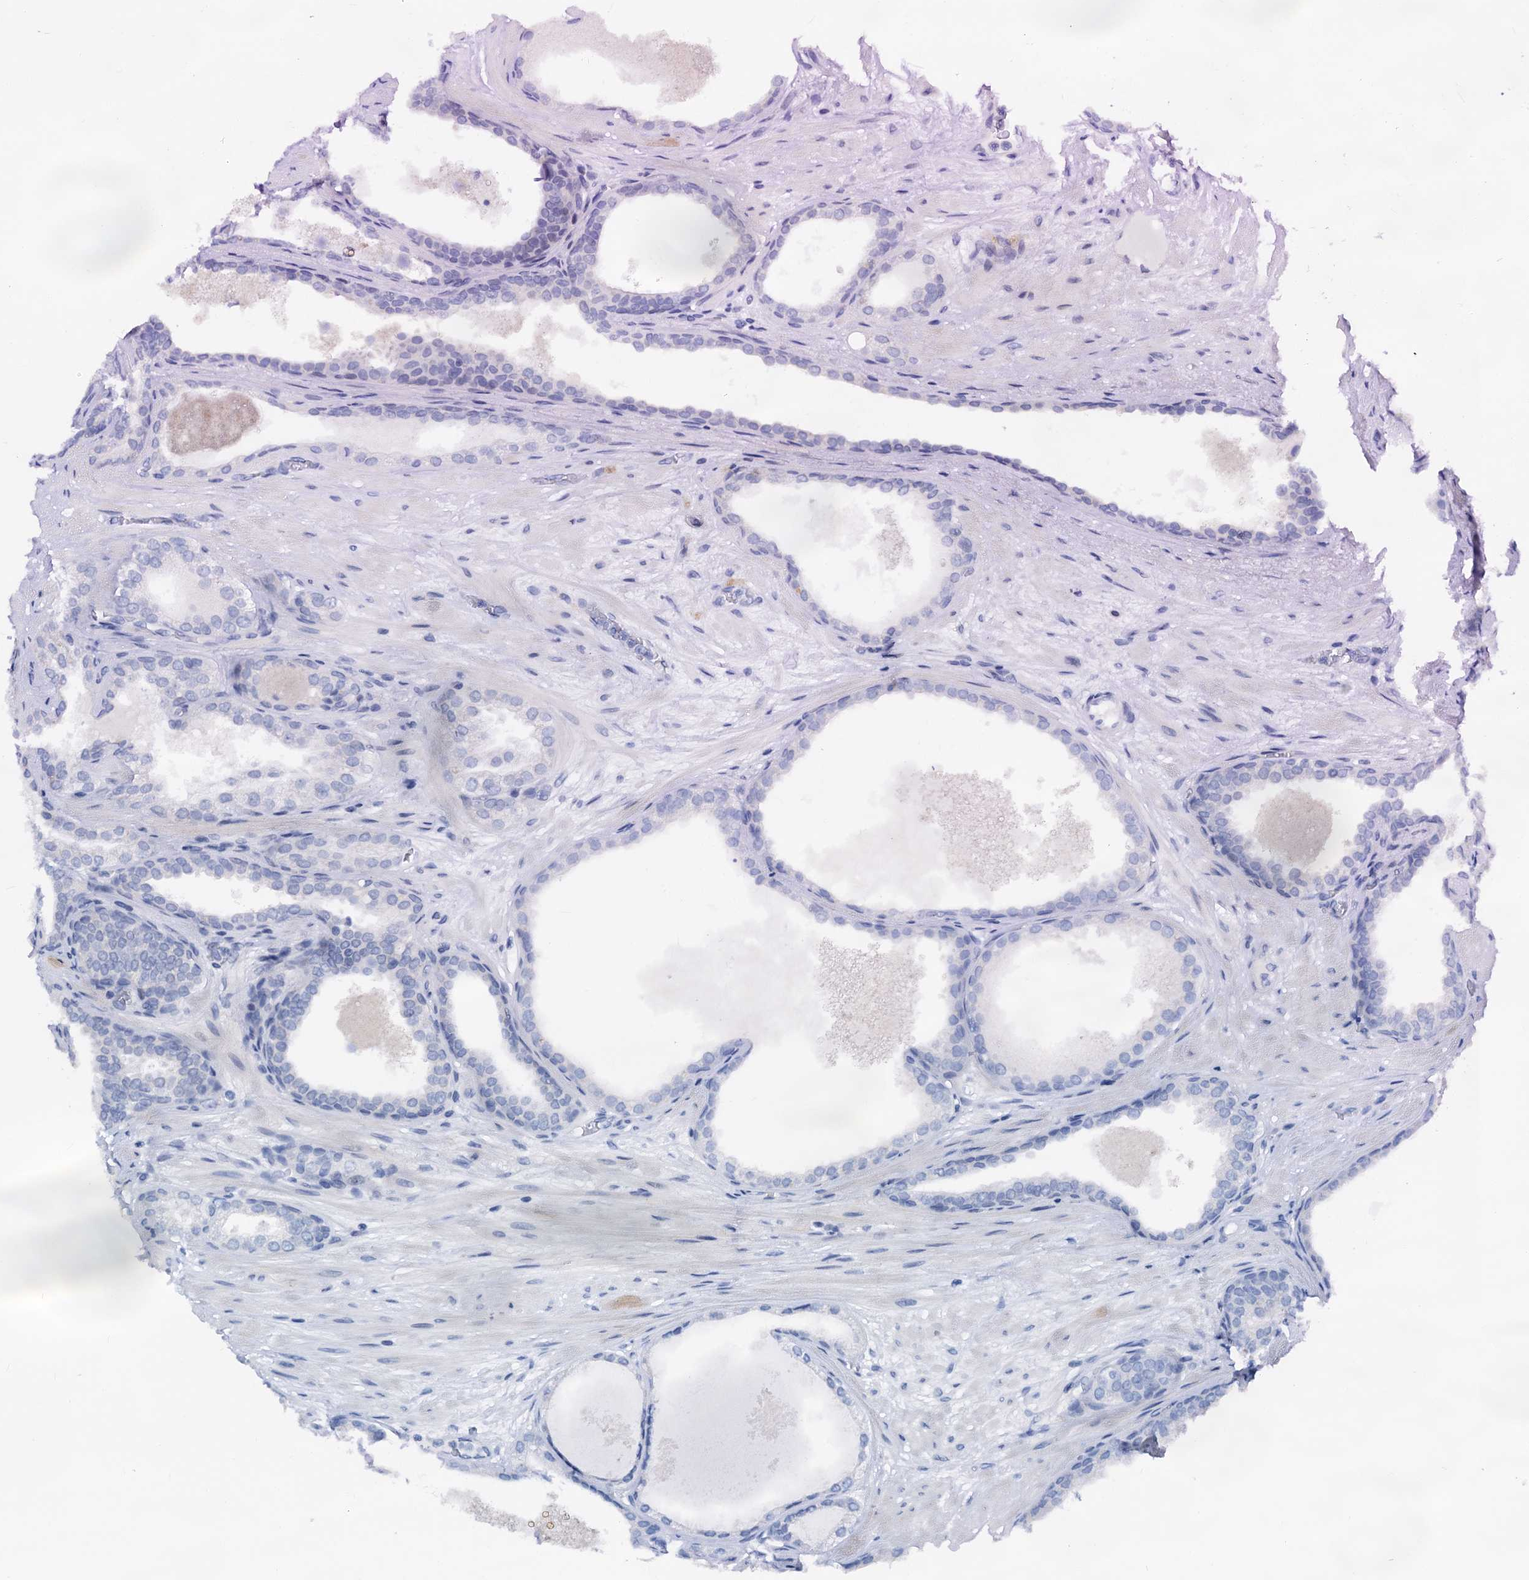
{"staining": {"intensity": "negative", "quantity": "none", "location": "none"}, "tissue": "prostate cancer", "cell_type": "Tumor cells", "image_type": "cancer", "snomed": [{"axis": "morphology", "description": "Adenocarcinoma, High grade"}, {"axis": "topography", "description": "Prostate"}], "caption": "DAB (3,3'-diaminobenzidine) immunohistochemical staining of prostate cancer shows no significant expression in tumor cells.", "gene": "PTGES3", "patient": {"sex": "male", "age": 59}}